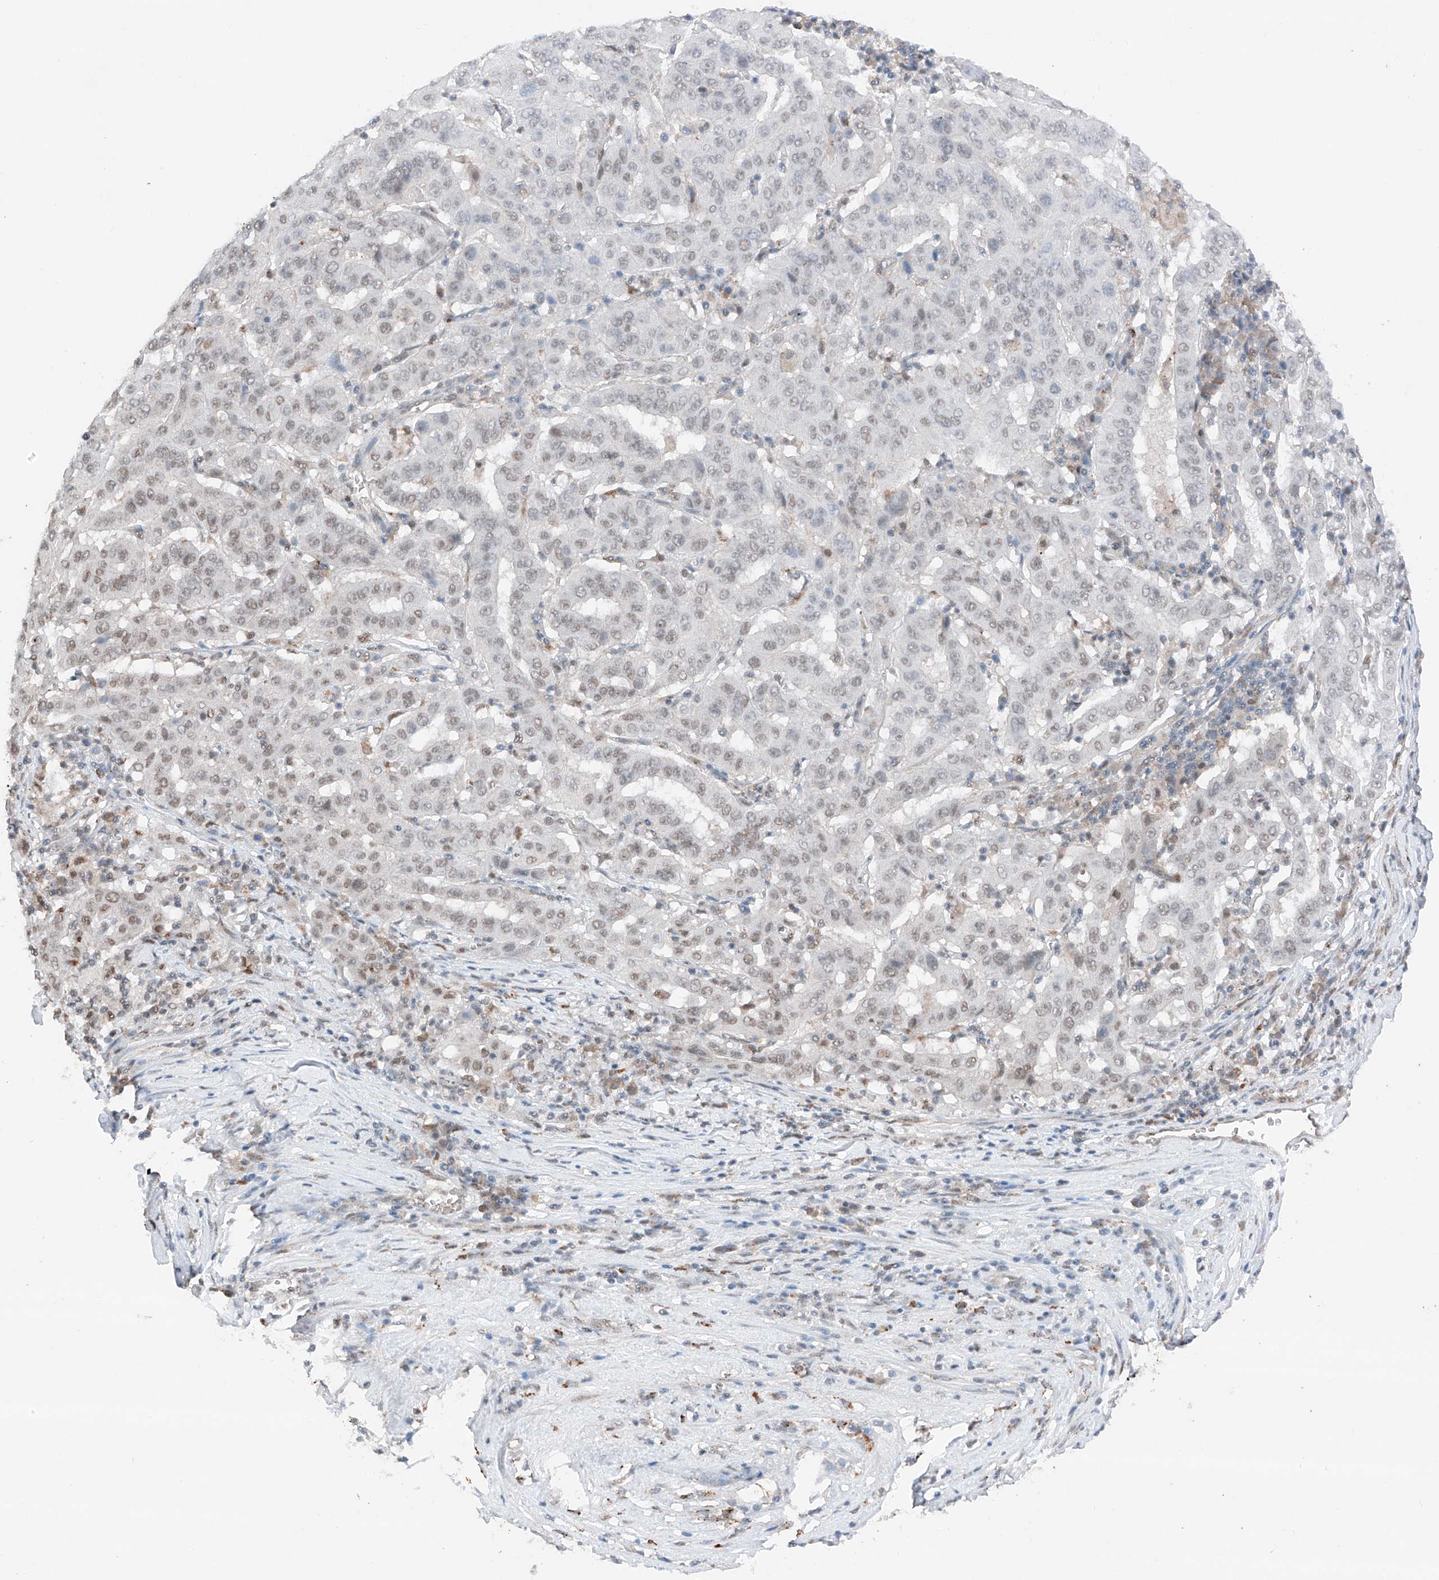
{"staining": {"intensity": "weak", "quantity": "<25%", "location": "nuclear"}, "tissue": "pancreatic cancer", "cell_type": "Tumor cells", "image_type": "cancer", "snomed": [{"axis": "morphology", "description": "Adenocarcinoma, NOS"}, {"axis": "topography", "description": "Pancreas"}], "caption": "IHC image of neoplastic tissue: pancreatic cancer (adenocarcinoma) stained with DAB demonstrates no significant protein expression in tumor cells. (Stains: DAB (3,3'-diaminobenzidine) immunohistochemistry (IHC) with hematoxylin counter stain, Microscopy: brightfield microscopy at high magnification).", "gene": "TBX4", "patient": {"sex": "male", "age": 63}}